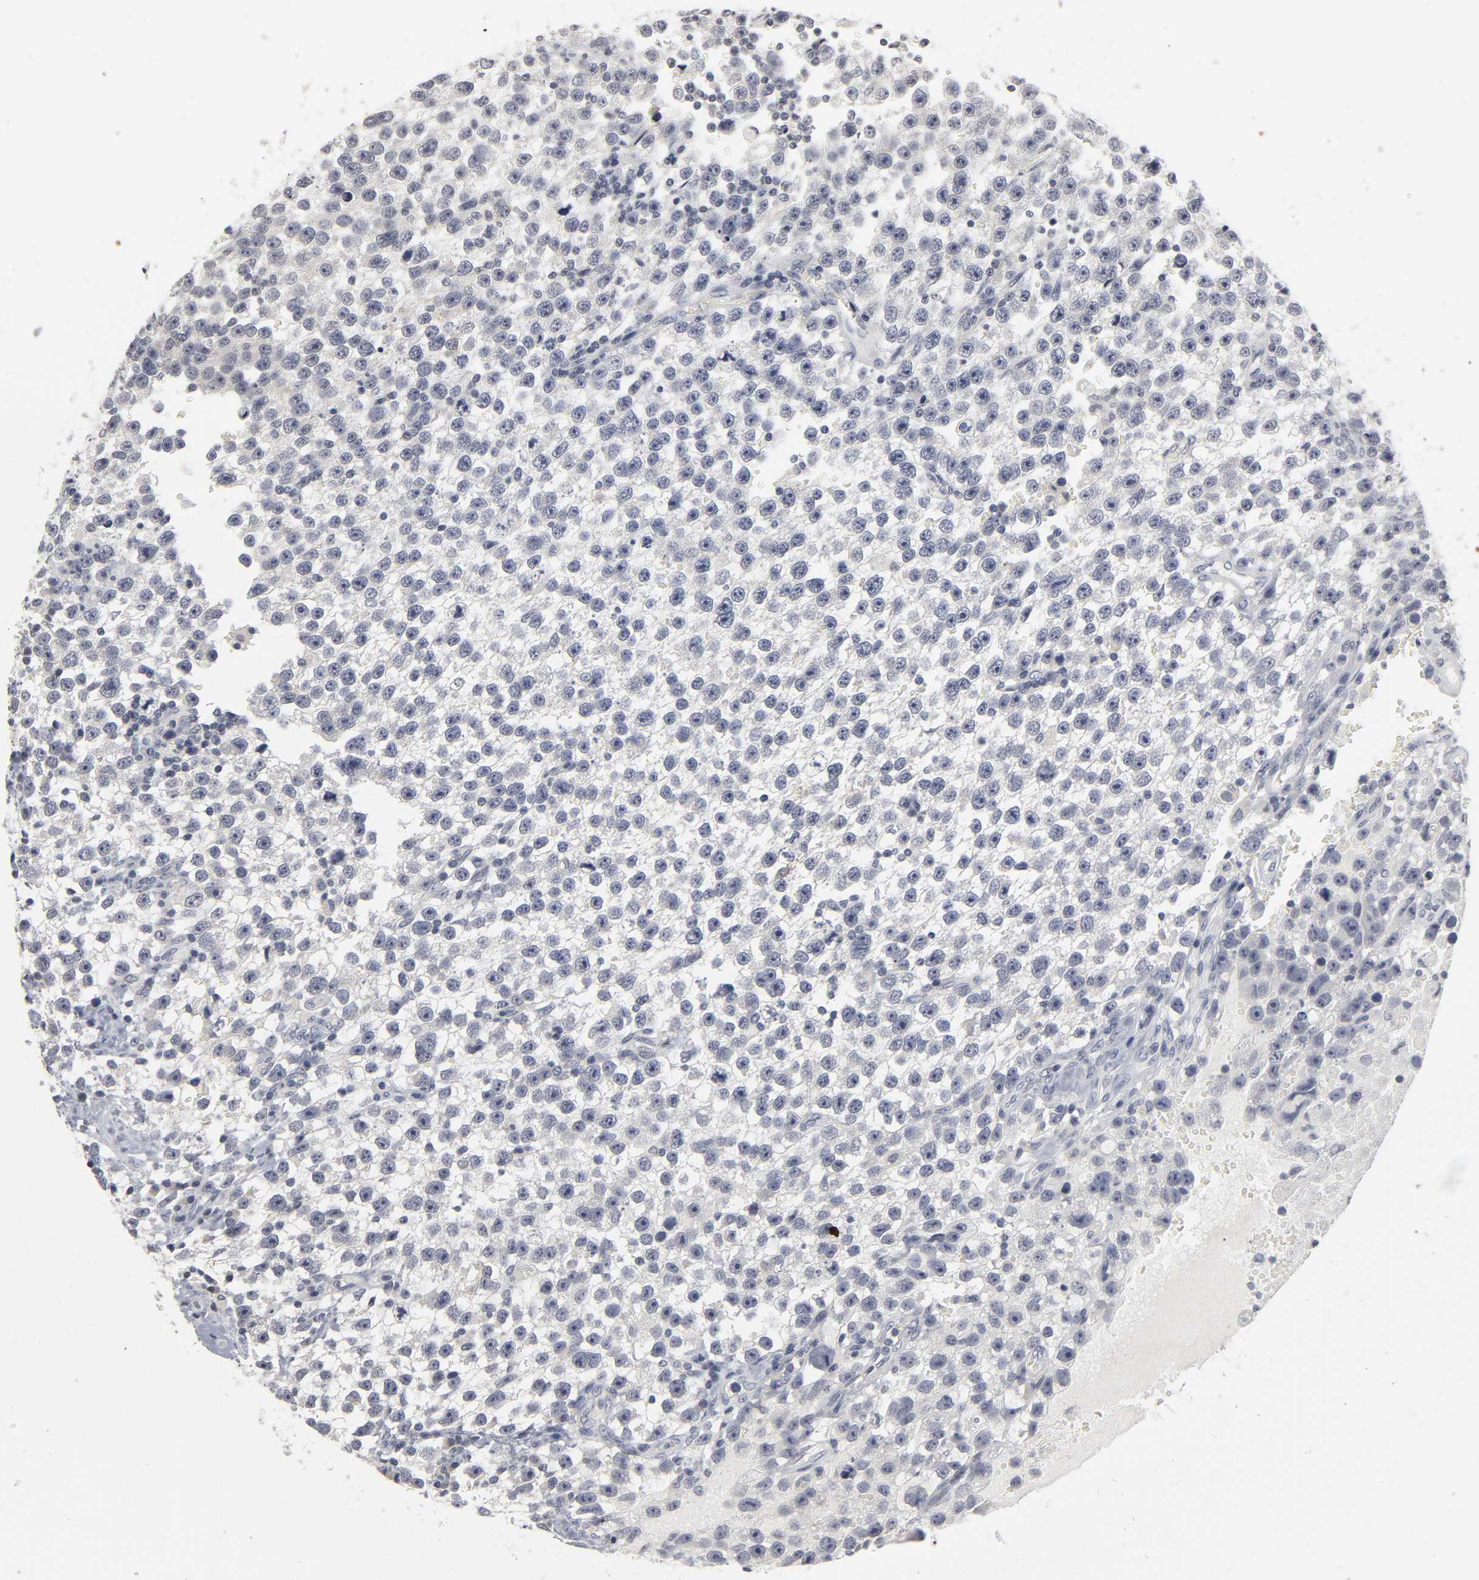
{"staining": {"intensity": "negative", "quantity": "none", "location": "none"}, "tissue": "testis cancer", "cell_type": "Tumor cells", "image_type": "cancer", "snomed": [{"axis": "morphology", "description": "Seminoma, NOS"}, {"axis": "topography", "description": "Testis"}], "caption": "DAB (3,3'-diaminobenzidine) immunohistochemical staining of human testis cancer (seminoma) shows no significant expression in tumor cells. Nuclei are stained in blue.", "gene": "TCAP", "patient": {"sex": "male", "age": 33}}